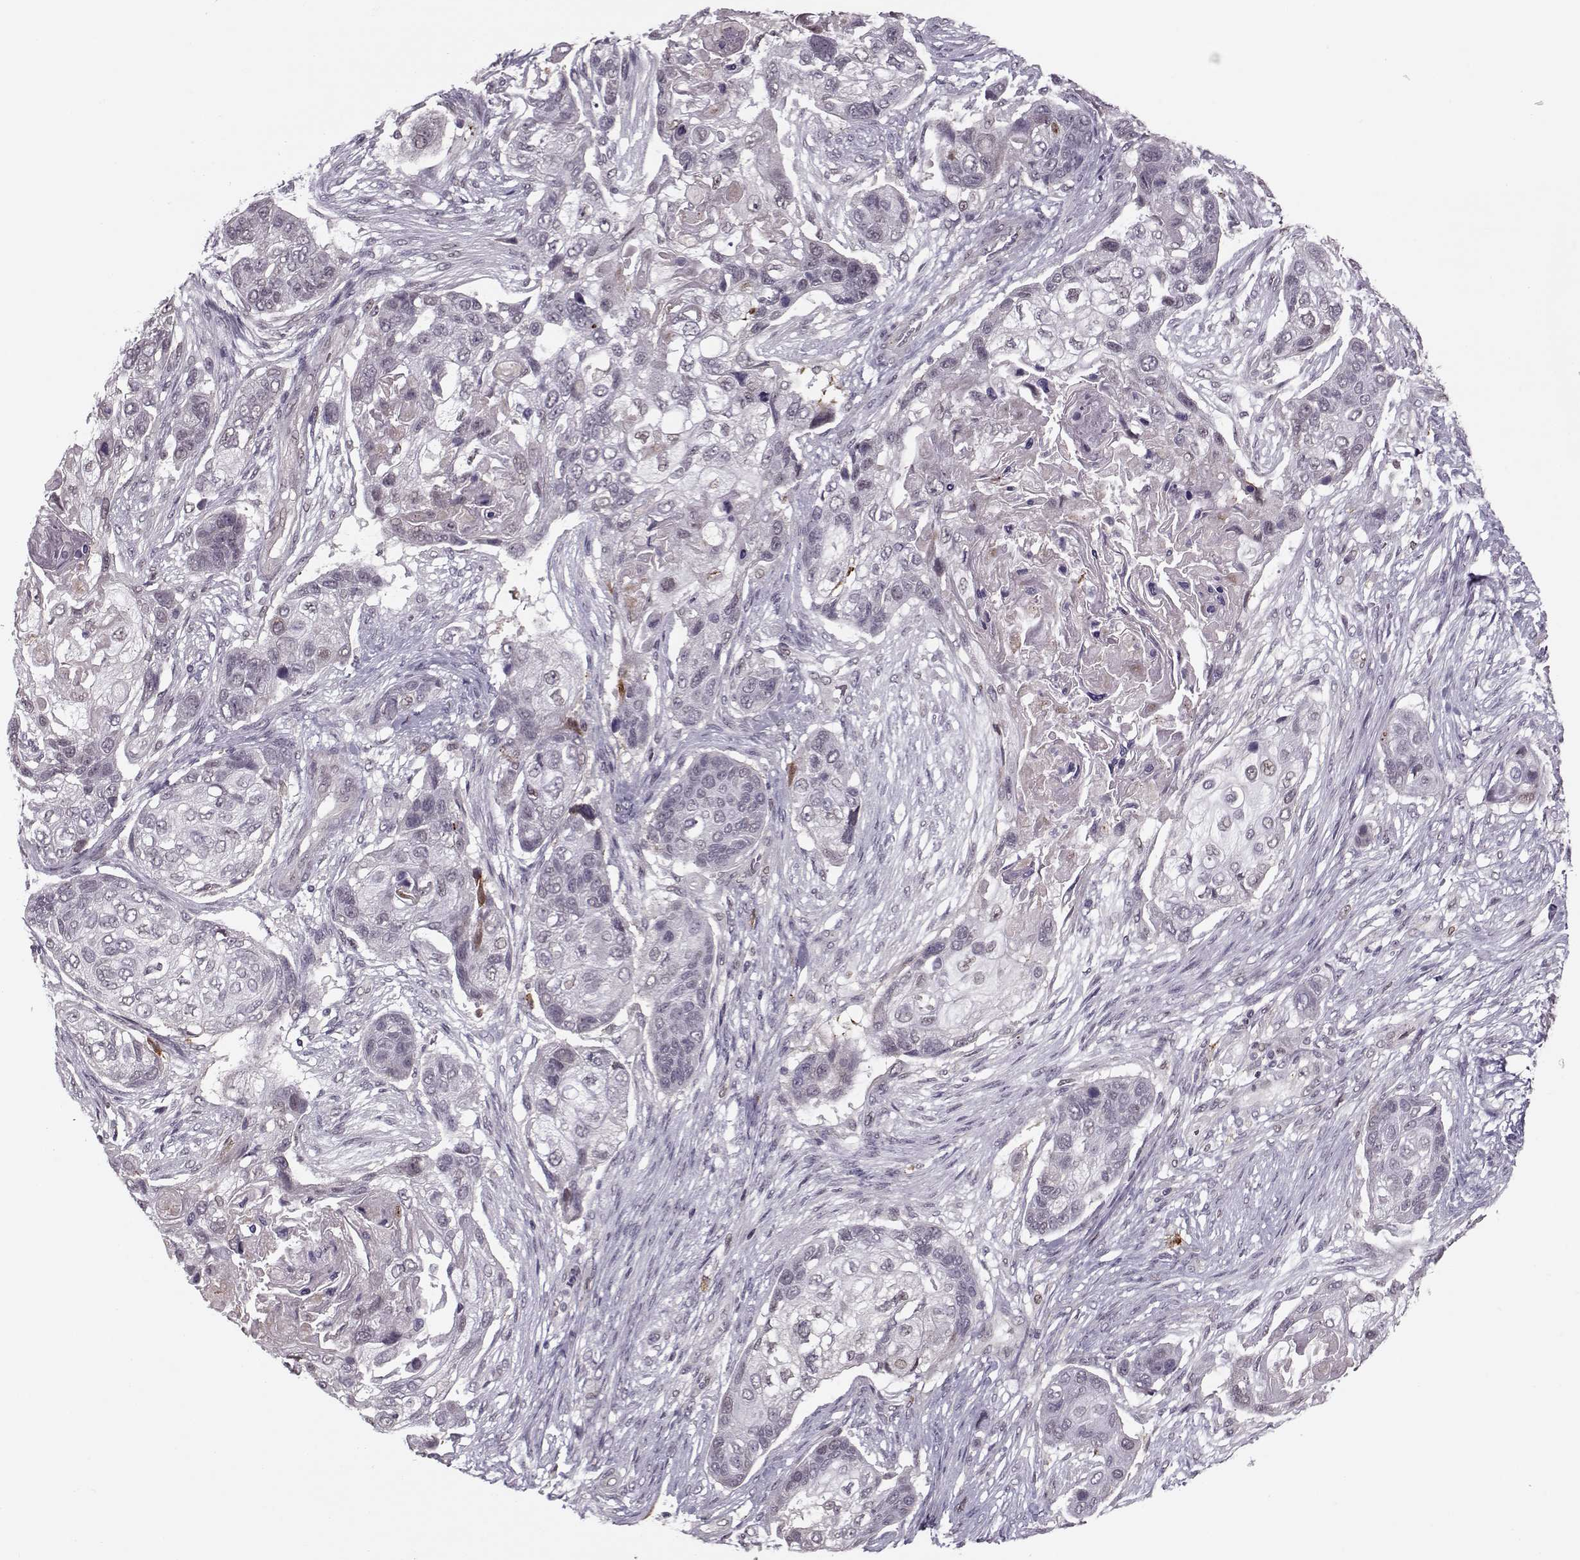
{"staining": {"intensity": "negative", "quantity": "none", "location": "none"}, "tissue": "lung cancer", "cell_type": "Tumor cells", "image_type": "cancer", "snomed": [{"axis": "morphology", "description": "Squamous cell carcinoma, NOS"}, {"axis": "topography", "description": "Lung"}], "caption": "DAB immunohistochemical staining of human lung cancer (squamous cell carcinoma) reveals no significant expression in tumor cells.", "gene": "DNAI3", "patient": {"sex": "male", "age": 69}}